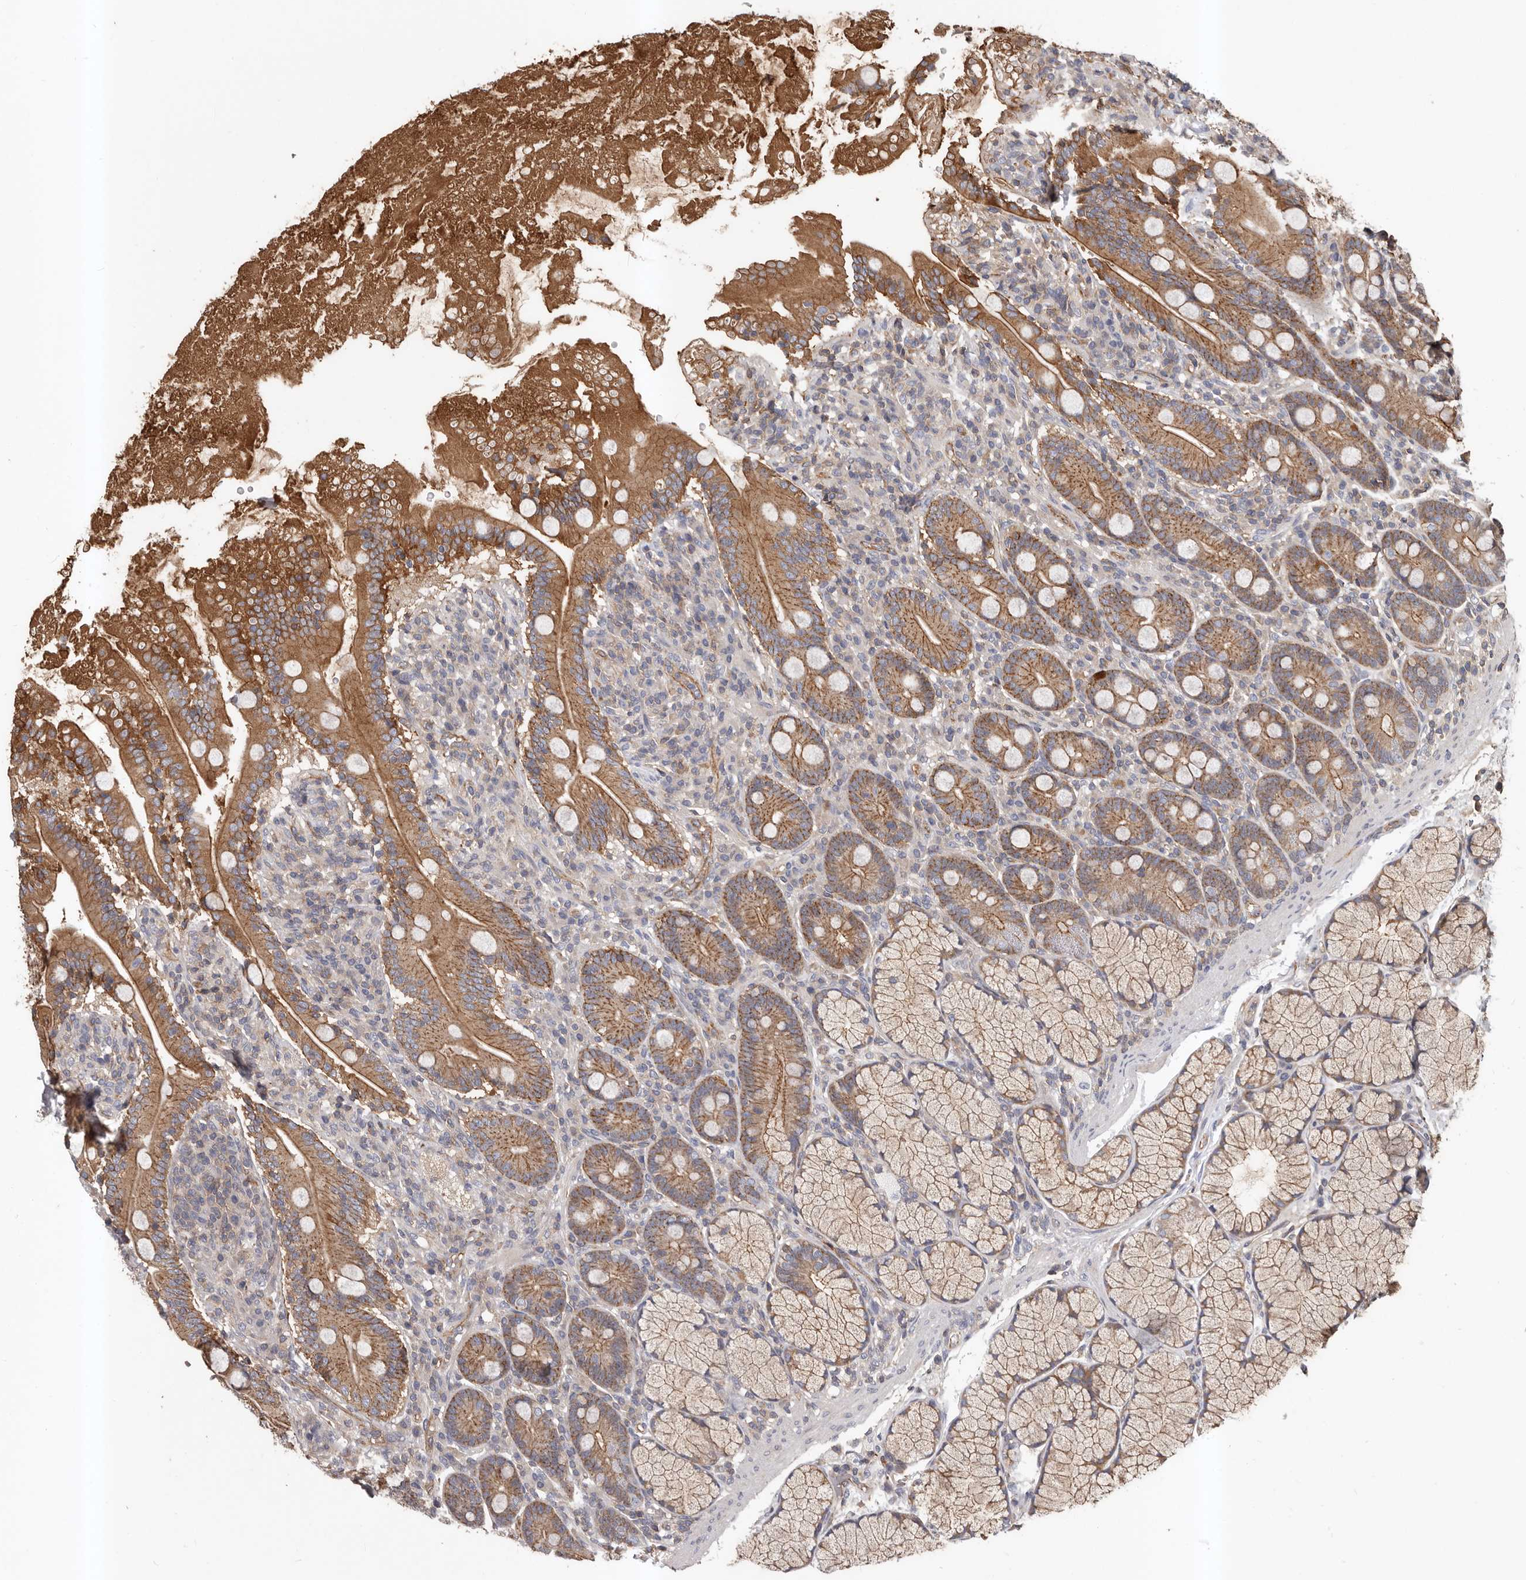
{"staining": {"intensity": "moderate", "quantity": ">75%", "location": "cytoplasmic/membranous"}, "tissue": "duodenum", "cell_type": "Glandular cells", "image_type": "normal", "snomed": [{"axis": "morphology", "description": "Normal tissue, NOS"}, {"axis": "topography", "description": "Duodenum"}], "caption": "Protein staining of unremarkable duodenum demonstrates moderate cytoplasmic/membranous staining in about >75% of glandular cells.", "gene": "PNRC2", "patient": {"sex": "male", "age": 35}}